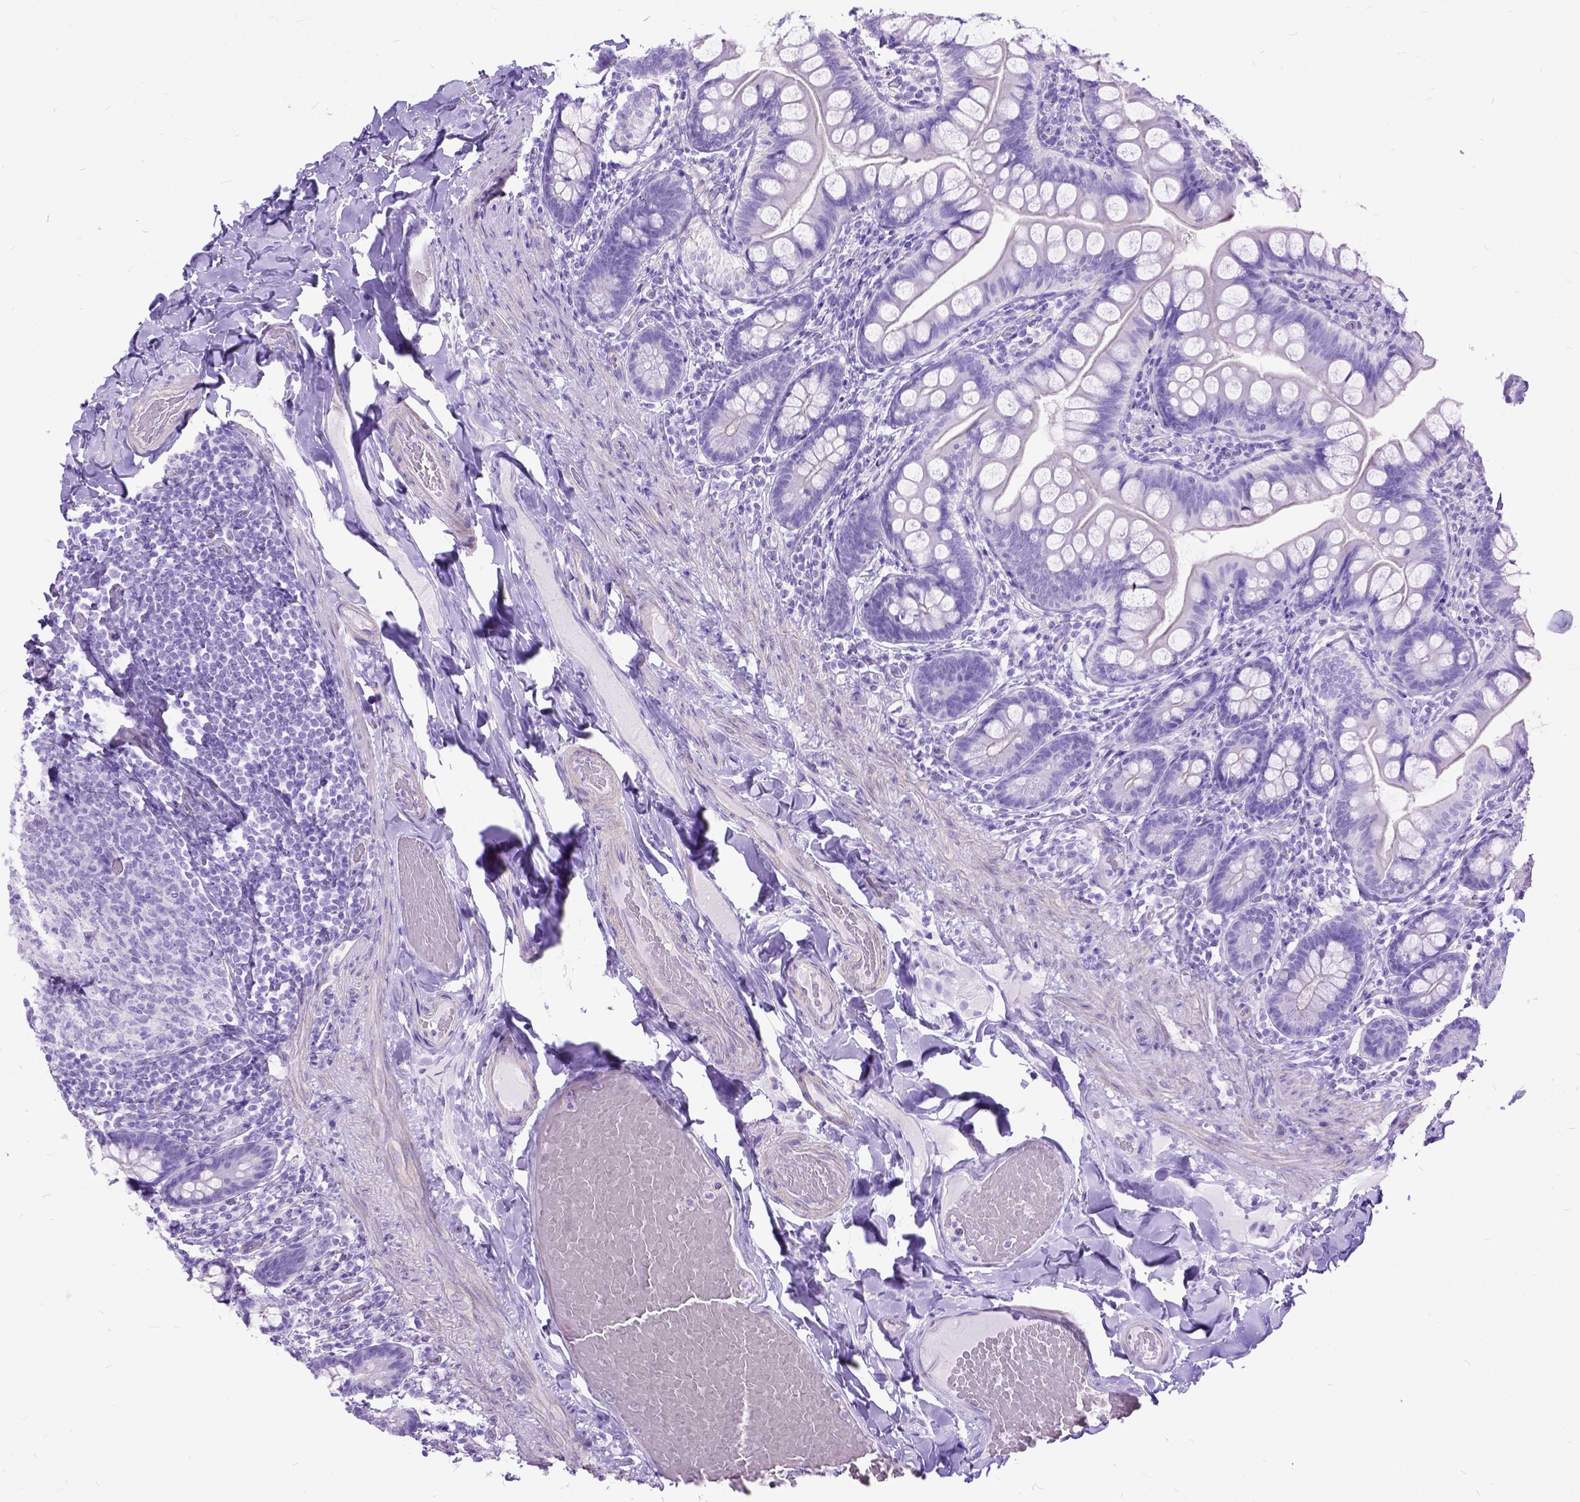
{"staining": {"intensity": "negative", "quantity": "none", "location": "none"}, "tissue": "small intestine", "cell_type": "Glandular cells", "image_type": "normal", "snomed": [{"axis": "morphology", "description": "Normal tissue, NOS"}, {"axis": "topography", "description": "Small intestine"}], "caption": "IHC micrograph of unremarkable small intestine: small intestine stained with DAB demonstrates no significant protein expression in glandular cells. Nuclei are stained in blue.", "gene": "ARL9", "patient": {"sex": "male", "age": 70}}